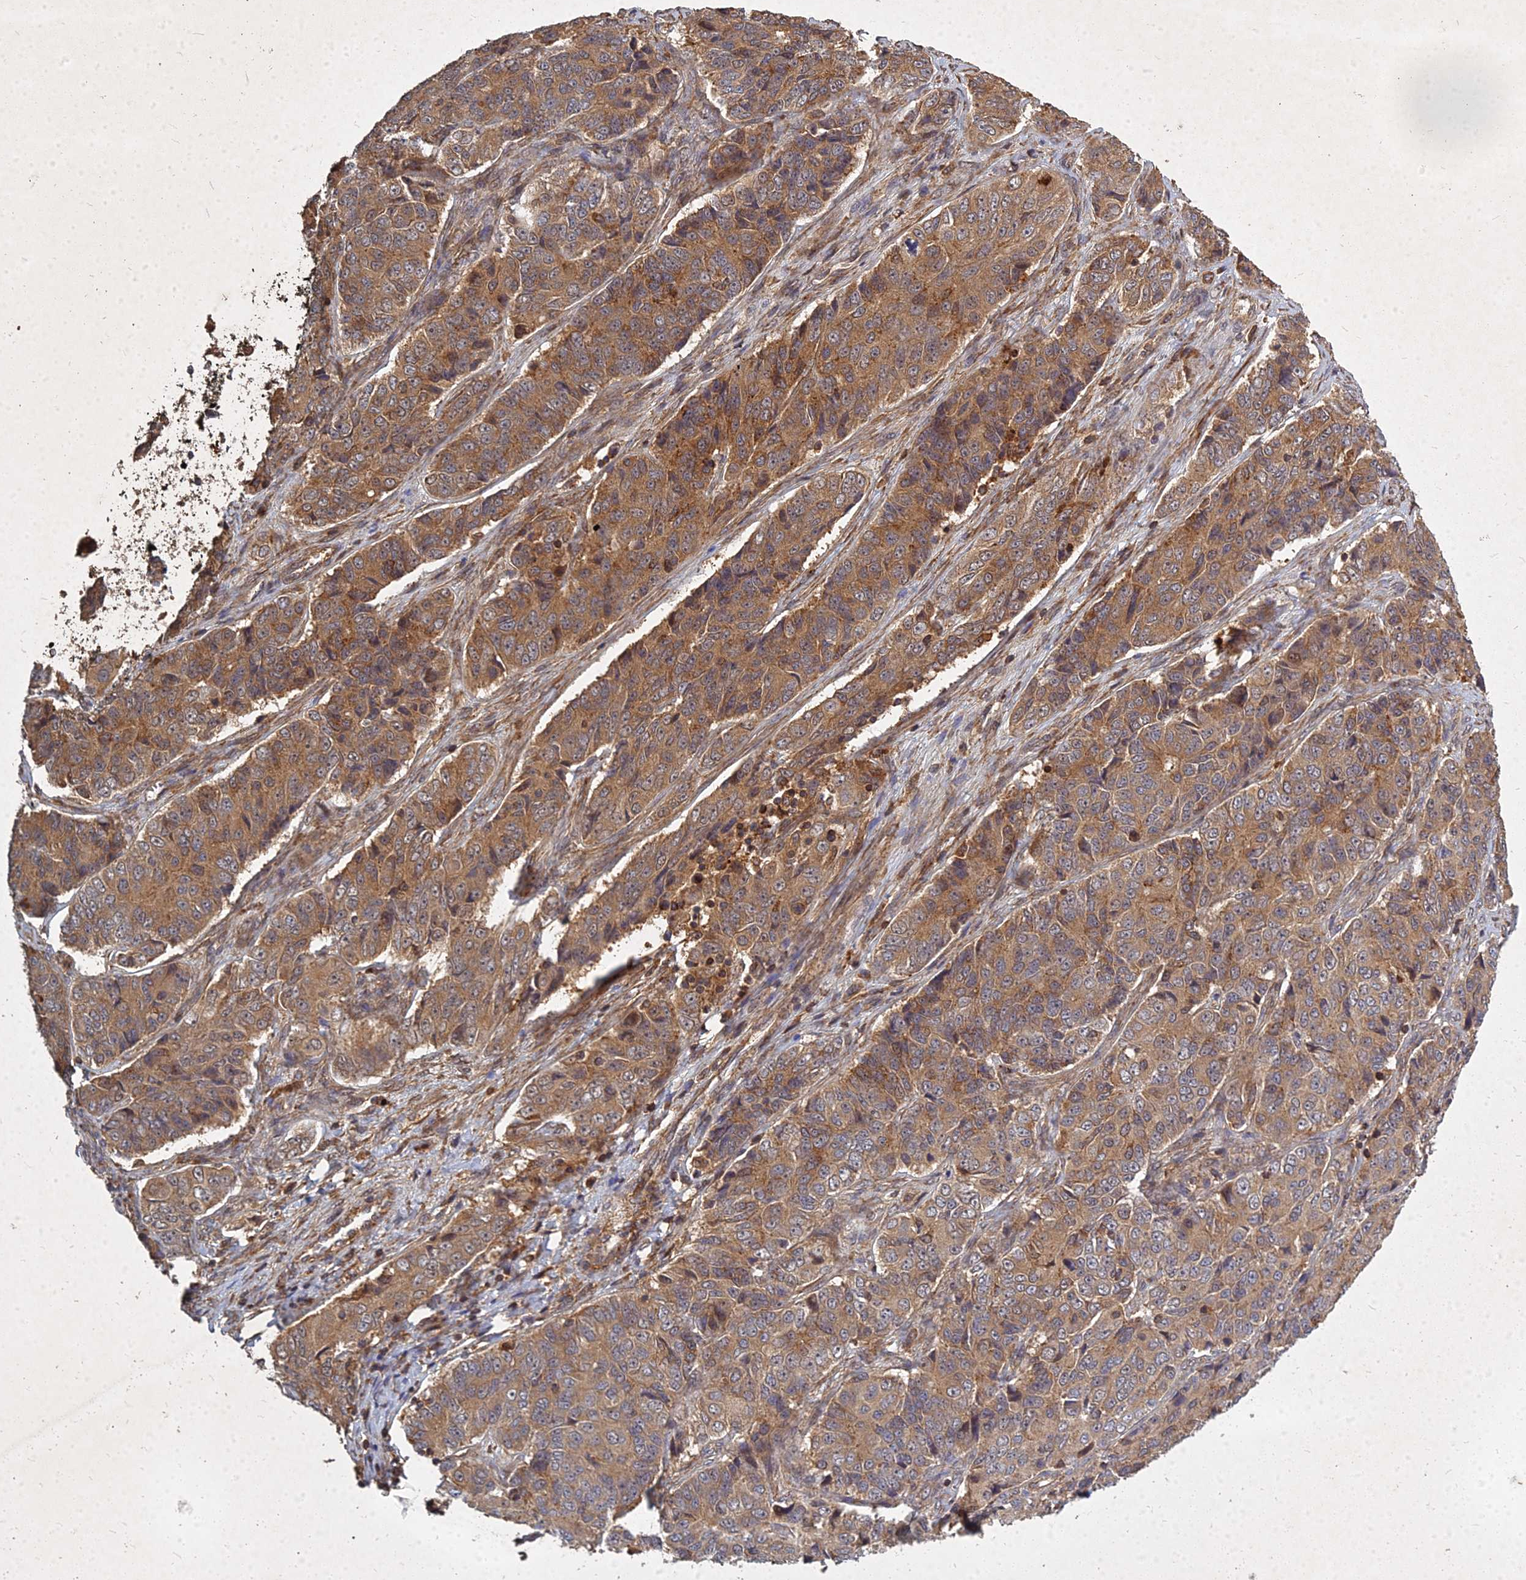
{"staining": {"intensity": "moderate", "quantity": ">75%", "location": "cytoplasmic/membranous"}, "tissue": "ovarian cancer", "cell_type": "Tumor cells", "image_type": "cancer", "snomed": [{"axis": "morphology", "description": "Carcinoma, endometroid"}, {"axis": "topography", "description": "Ovary"}], "caption": "Protein expression analysis of ovarian cancer (endometroid carcinoma) displays moderate cytoplasmic/membranous expression in about >75% of tumor cells. (brown staining indicates protein expression, while blue staining denotes nuclei).", "gene": "UBE2W", "patient": {"sex": "female", "age": 51}}